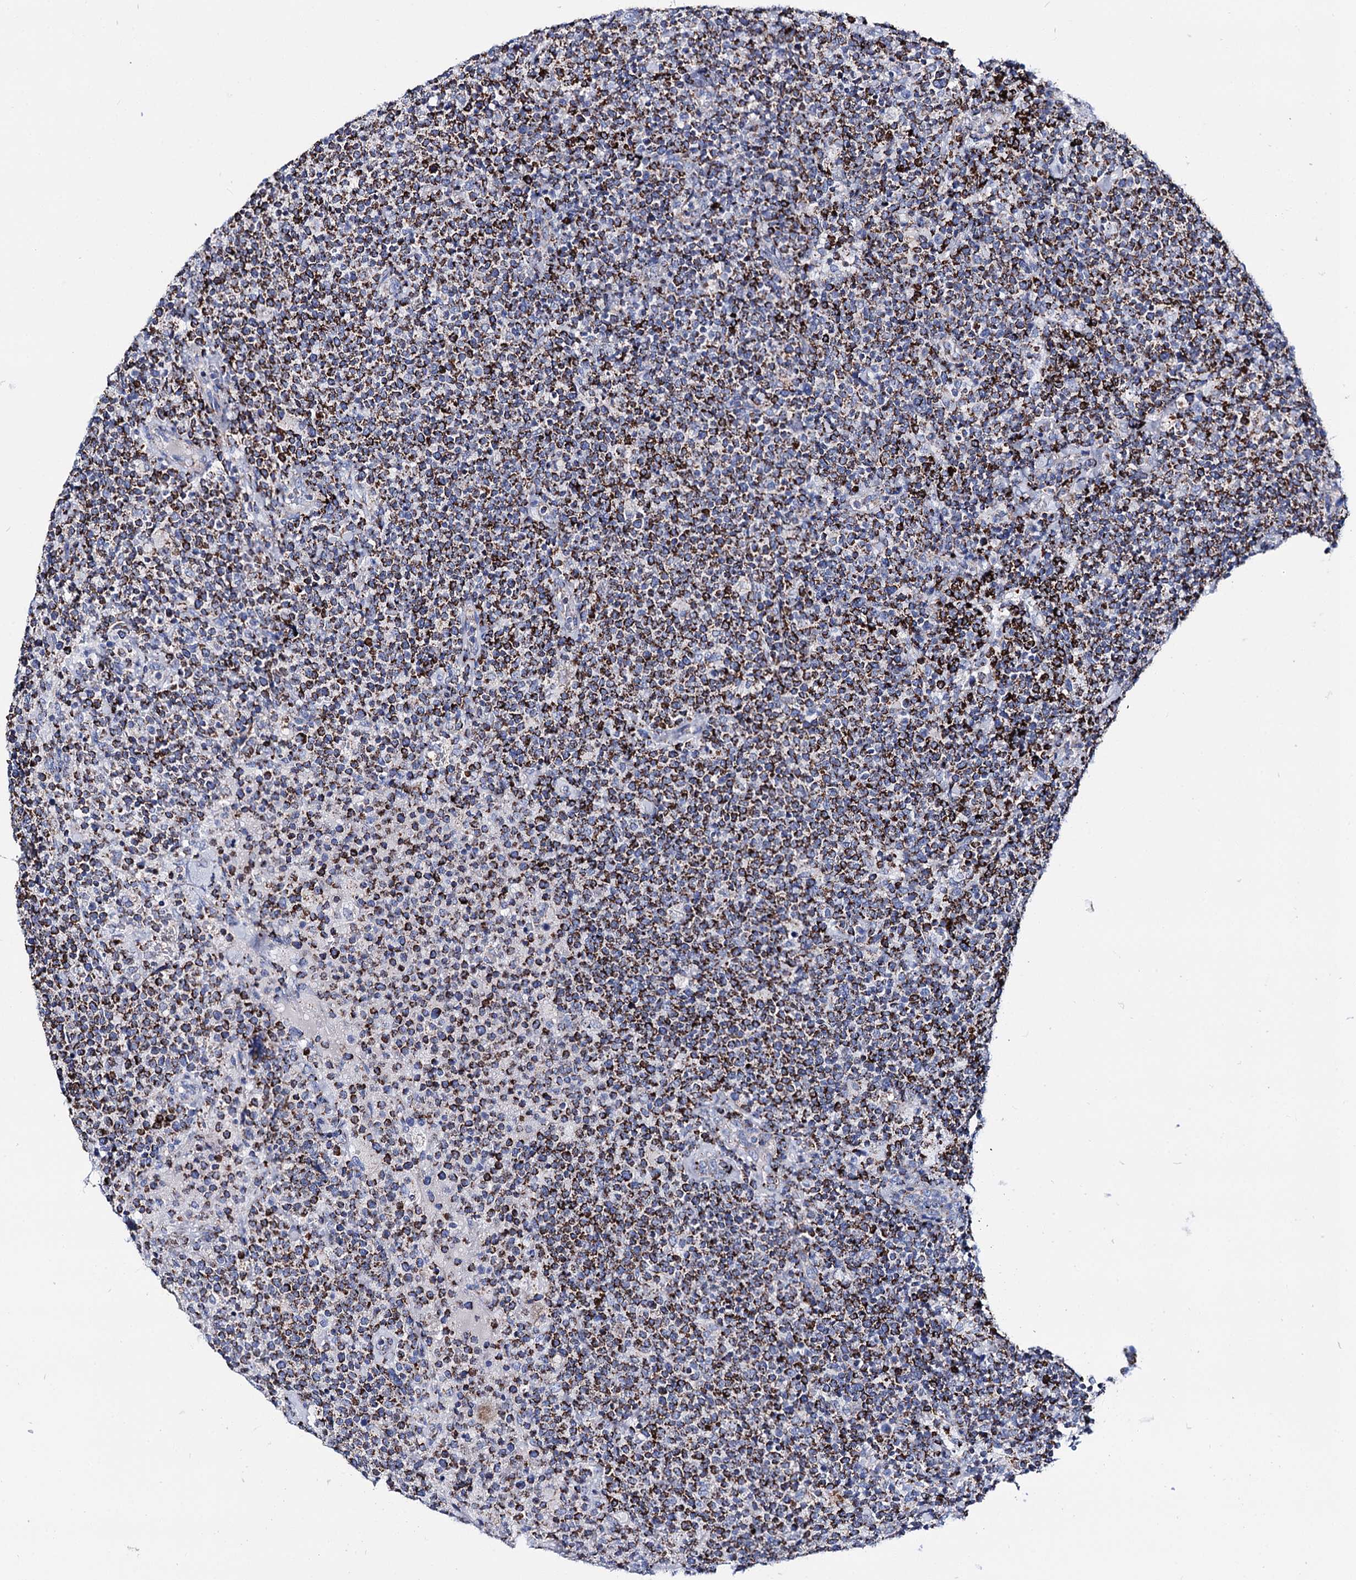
{"staining": {"intensity": "strong", "quantity": ">75%", "location": "cytoplasmic/membranous"}, "tissue": "lymphoma", "cell_type": "Tumor cells", "image_type": "cancer", "snomed": [{"axis": "morphology", "description": "Malignant lymphoma, non-Hodgkin's type, High grade"}, {"axis": "topography", "description": "Lymph node"}], "caption": "Strong cytoplasmic/membranous staining is identified in approximately >75% of tumor cells in lymphoma. (DAB (3,3'-diaminobenzidine) IHC, brown staining for protein, blue staining for nuclei).", "gene": "UBASH3B", "patient": {"sex": "male", "age": 61}}